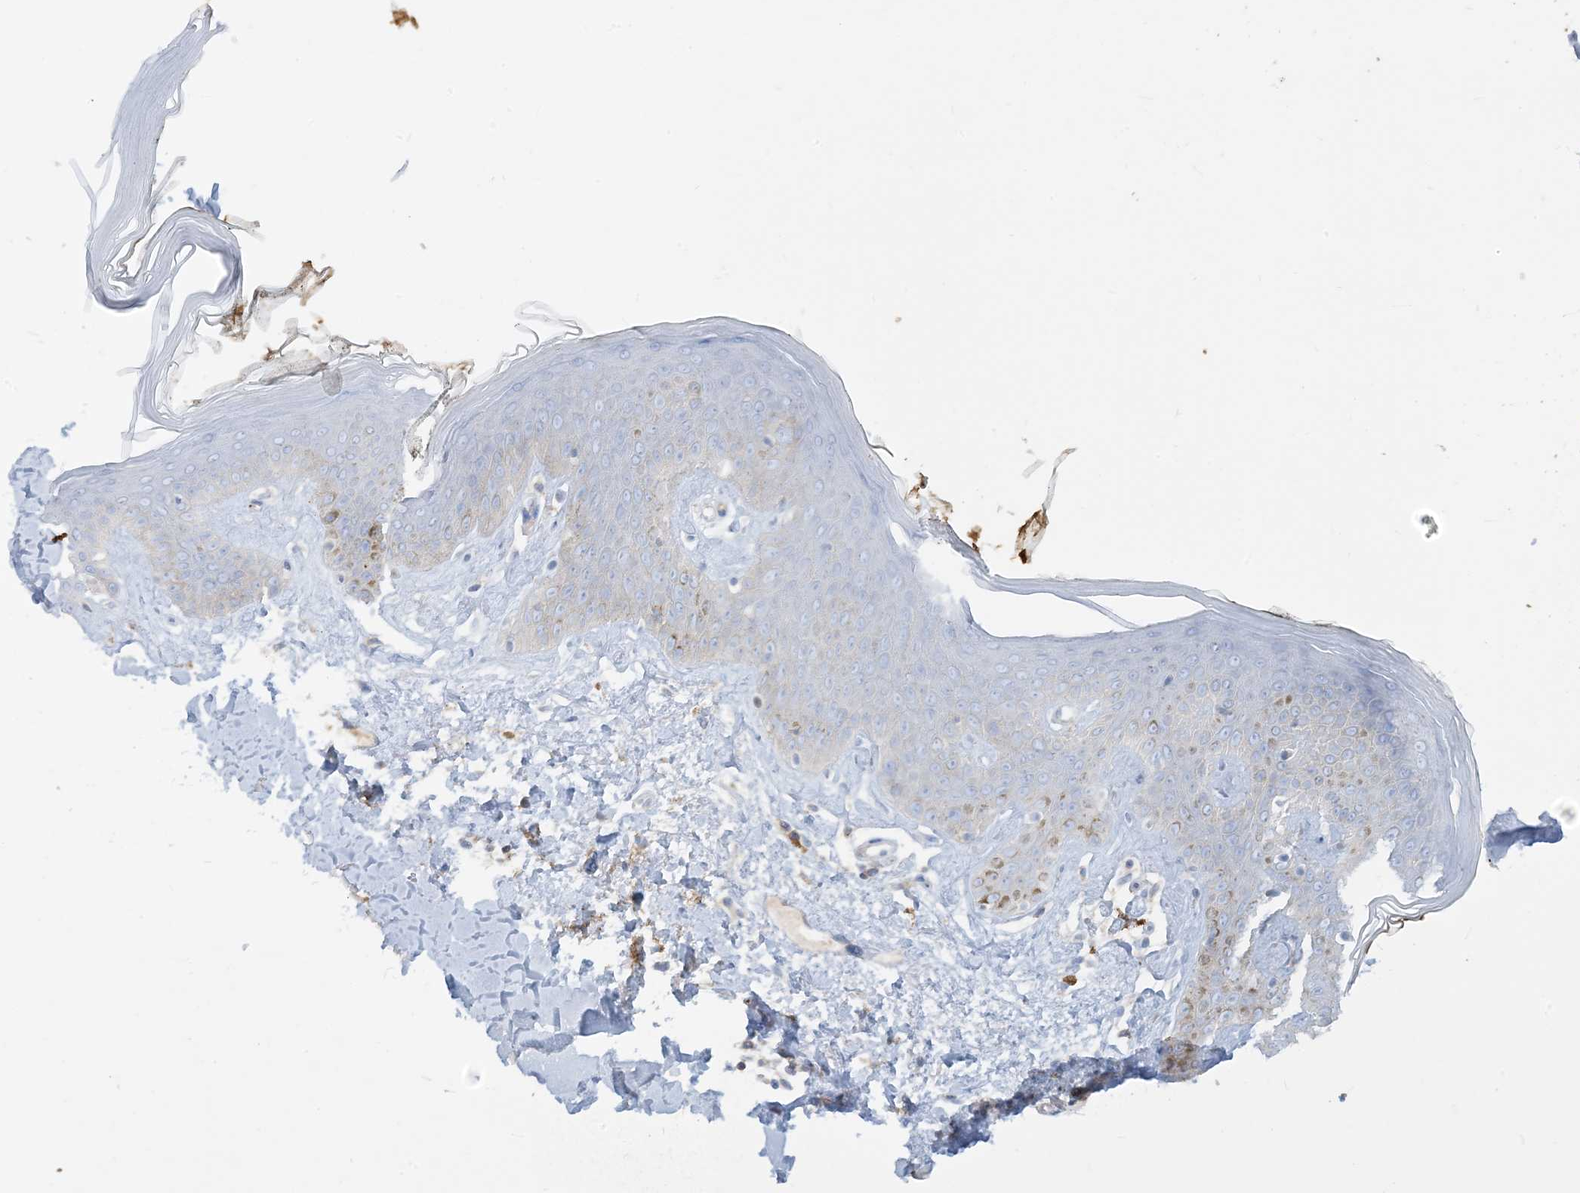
{"staining": {"intensity": "weak", "quantity": "25%-75%", "location": "cytoplasmic/membranous"}, "tissue": "skin", "cell_type": "Fibroblasts", "image_type": "normal", "snomed": [{"axis": "morphology", "description": "Normal tissue, NOS"}, {"axis": "topography", "description": "Skin"}], "caption": "Immunohistochemistry image of benign skin: skin stained using immunohistochemistry reveals low levels of weak protein expression localized specifically in the cytoplasmic/membranous of fibroblasts, appearing as a cytoplasmic/membranous brown color.", "gene": "GTF3C2", "patient": {"sex": "female", "age": 64}}